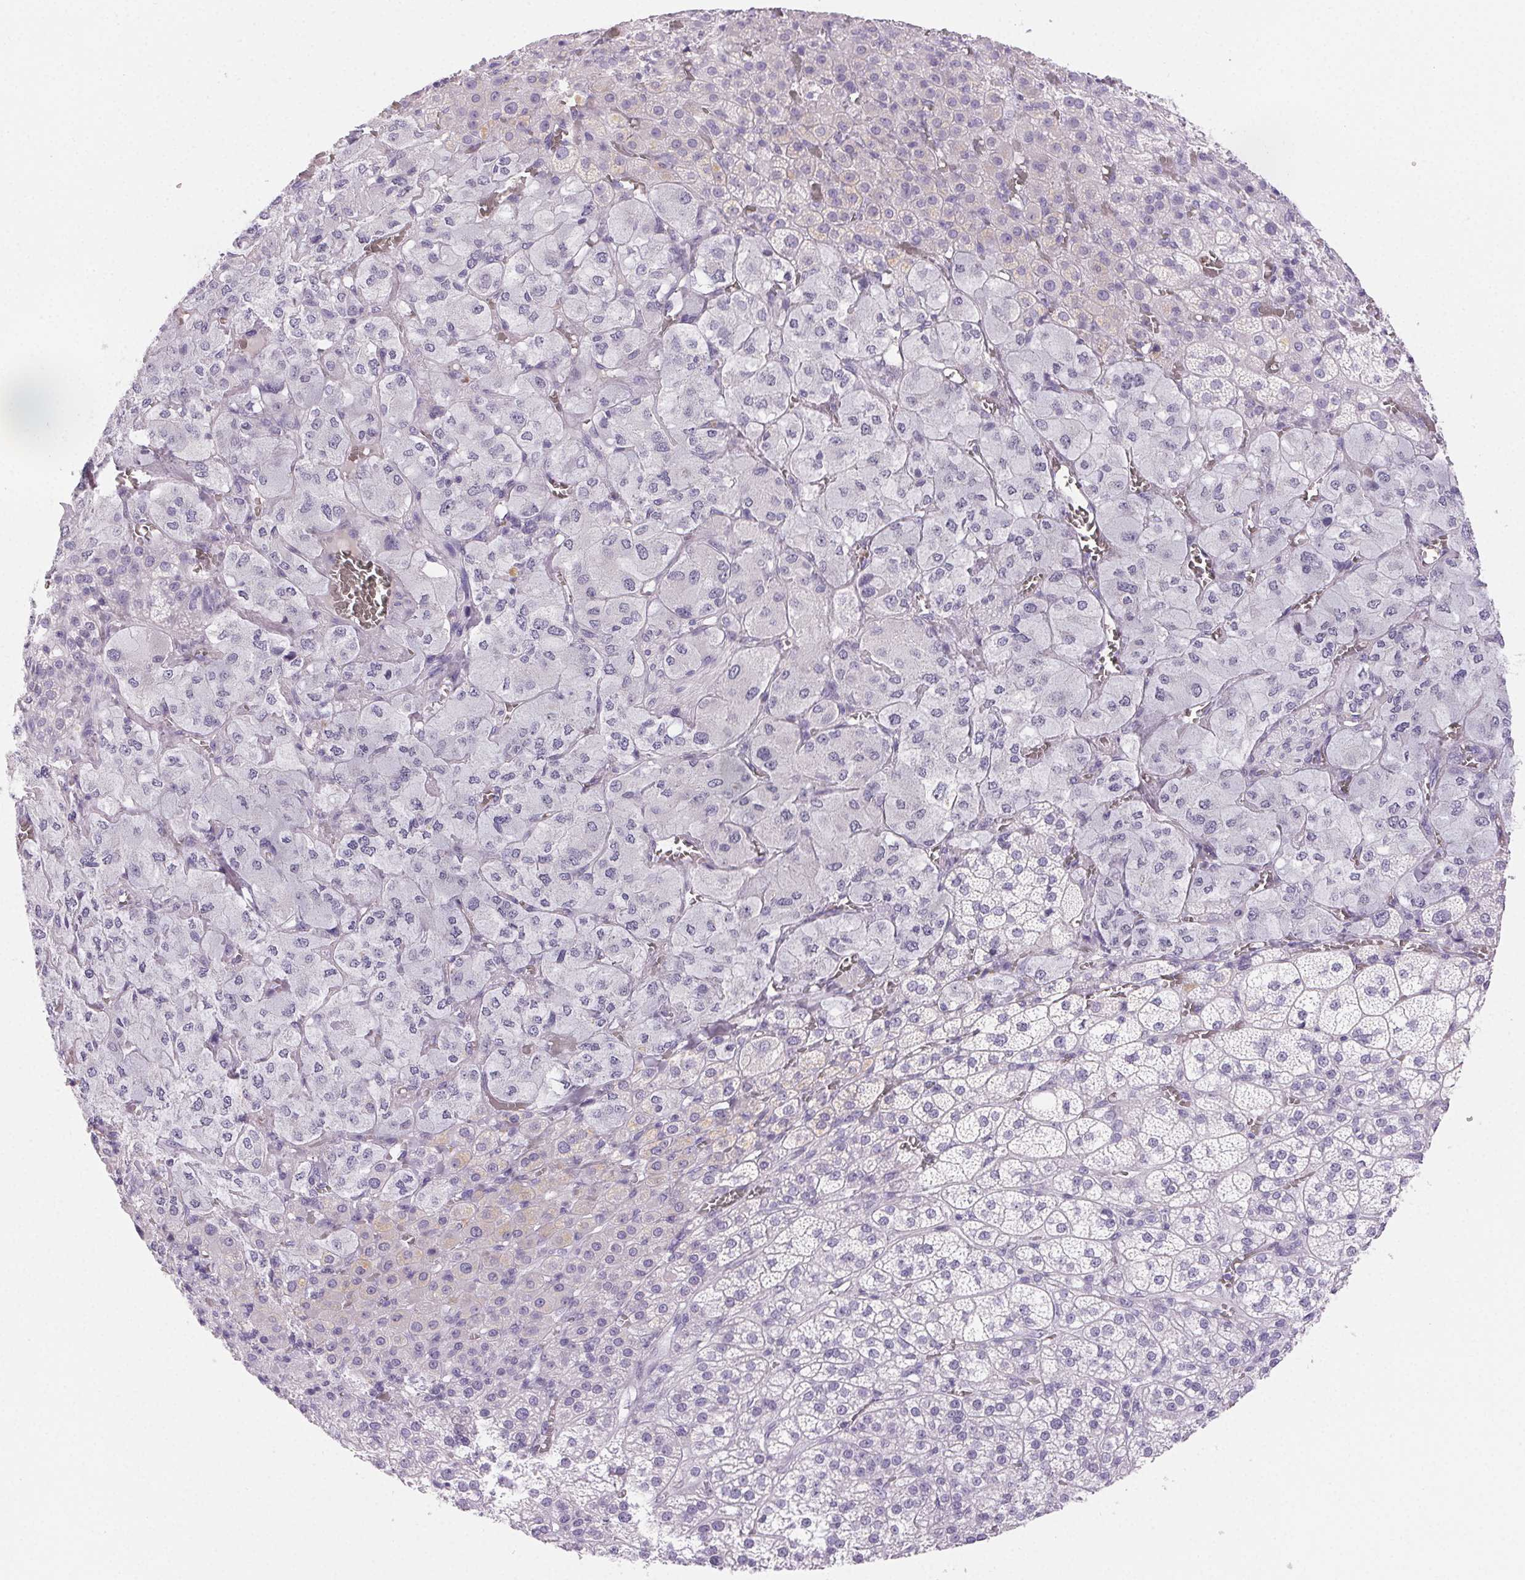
{"staining": {"intensity": "negative", "quantity": "none", "location": "none"}, "tissue": "adrenal gland", "cell_type": "Glandular cells", "image_type": "normal", "snomed": [{"axis": "morphology", "description": "Normal tissue, NOS"}, {"axis": "topography", "description": "Adrenal gland"}], "caption": "Image shows no protein expression in glandular cells of unremarkable adrenal gland.", "gene": "PADI4", "patient": {"sex": "female", "age": 60}}